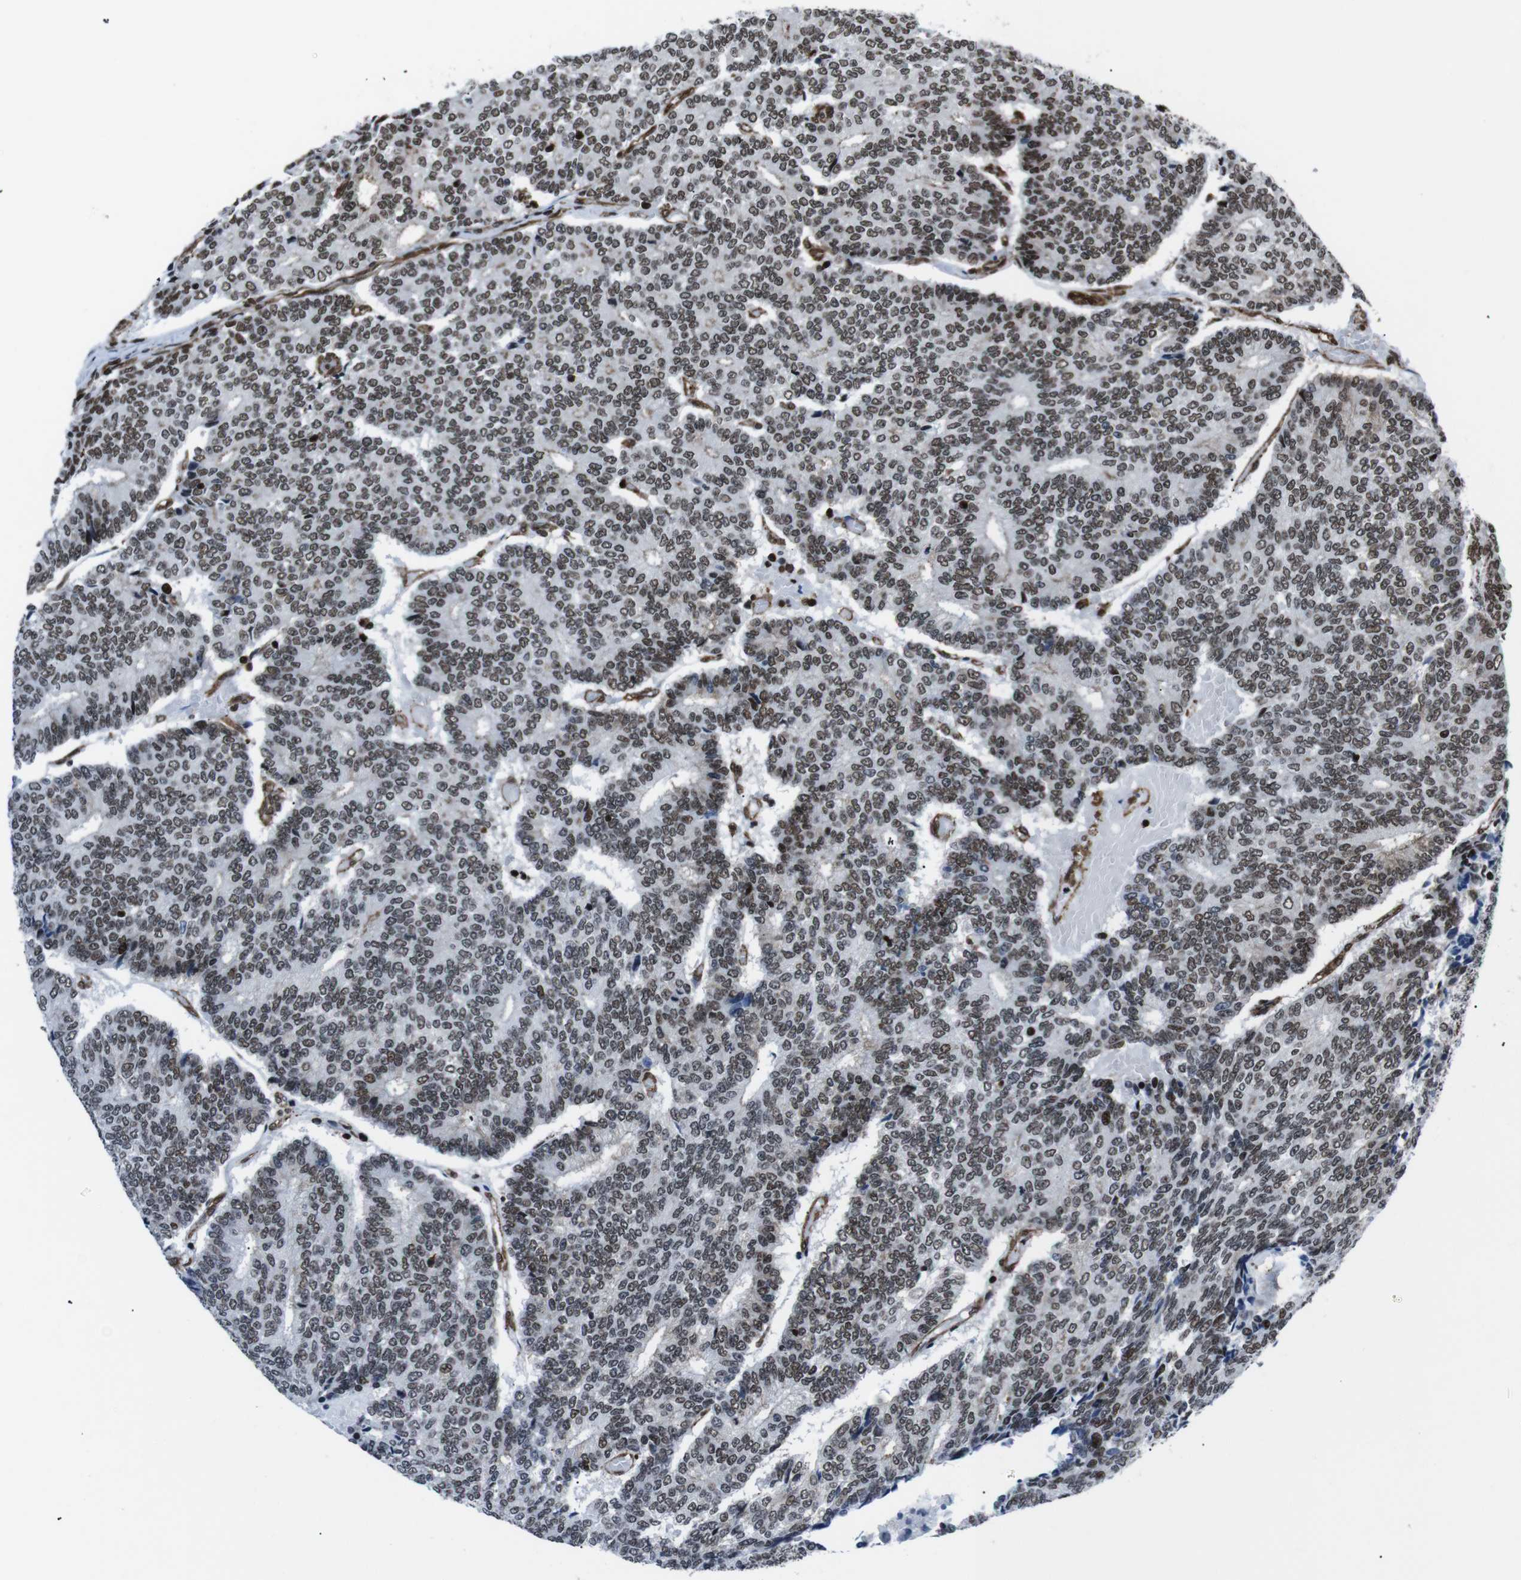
{"staining": {"intensity": "moderate", "quantity": ">75%", "location": "nuclear"}, "tissue": "prostate cancer", "cell_type": "Tumor cells", "image_type": "cancer", "snomed": [{"axis": "morphology", "description": "Normal tissue, NOS"}, {"axis": "morphology", "description": "Adenocarcinoma, High grade"}, {"axis": "topography", "description": "Prostate"}, {"axis": "topography", "description": "Seminal veicle"}], "caption": "Immunohistochemical staining of human prostate cancer (high-grade adenocarcinoma) demonstrates moderate nuclear protein staining in approximately >75% of tumor cells. (IHC, brightfield microscopy, high magnification).", "gene": "HNRNPU", "patient": {"sex": "male", "age": 55}}